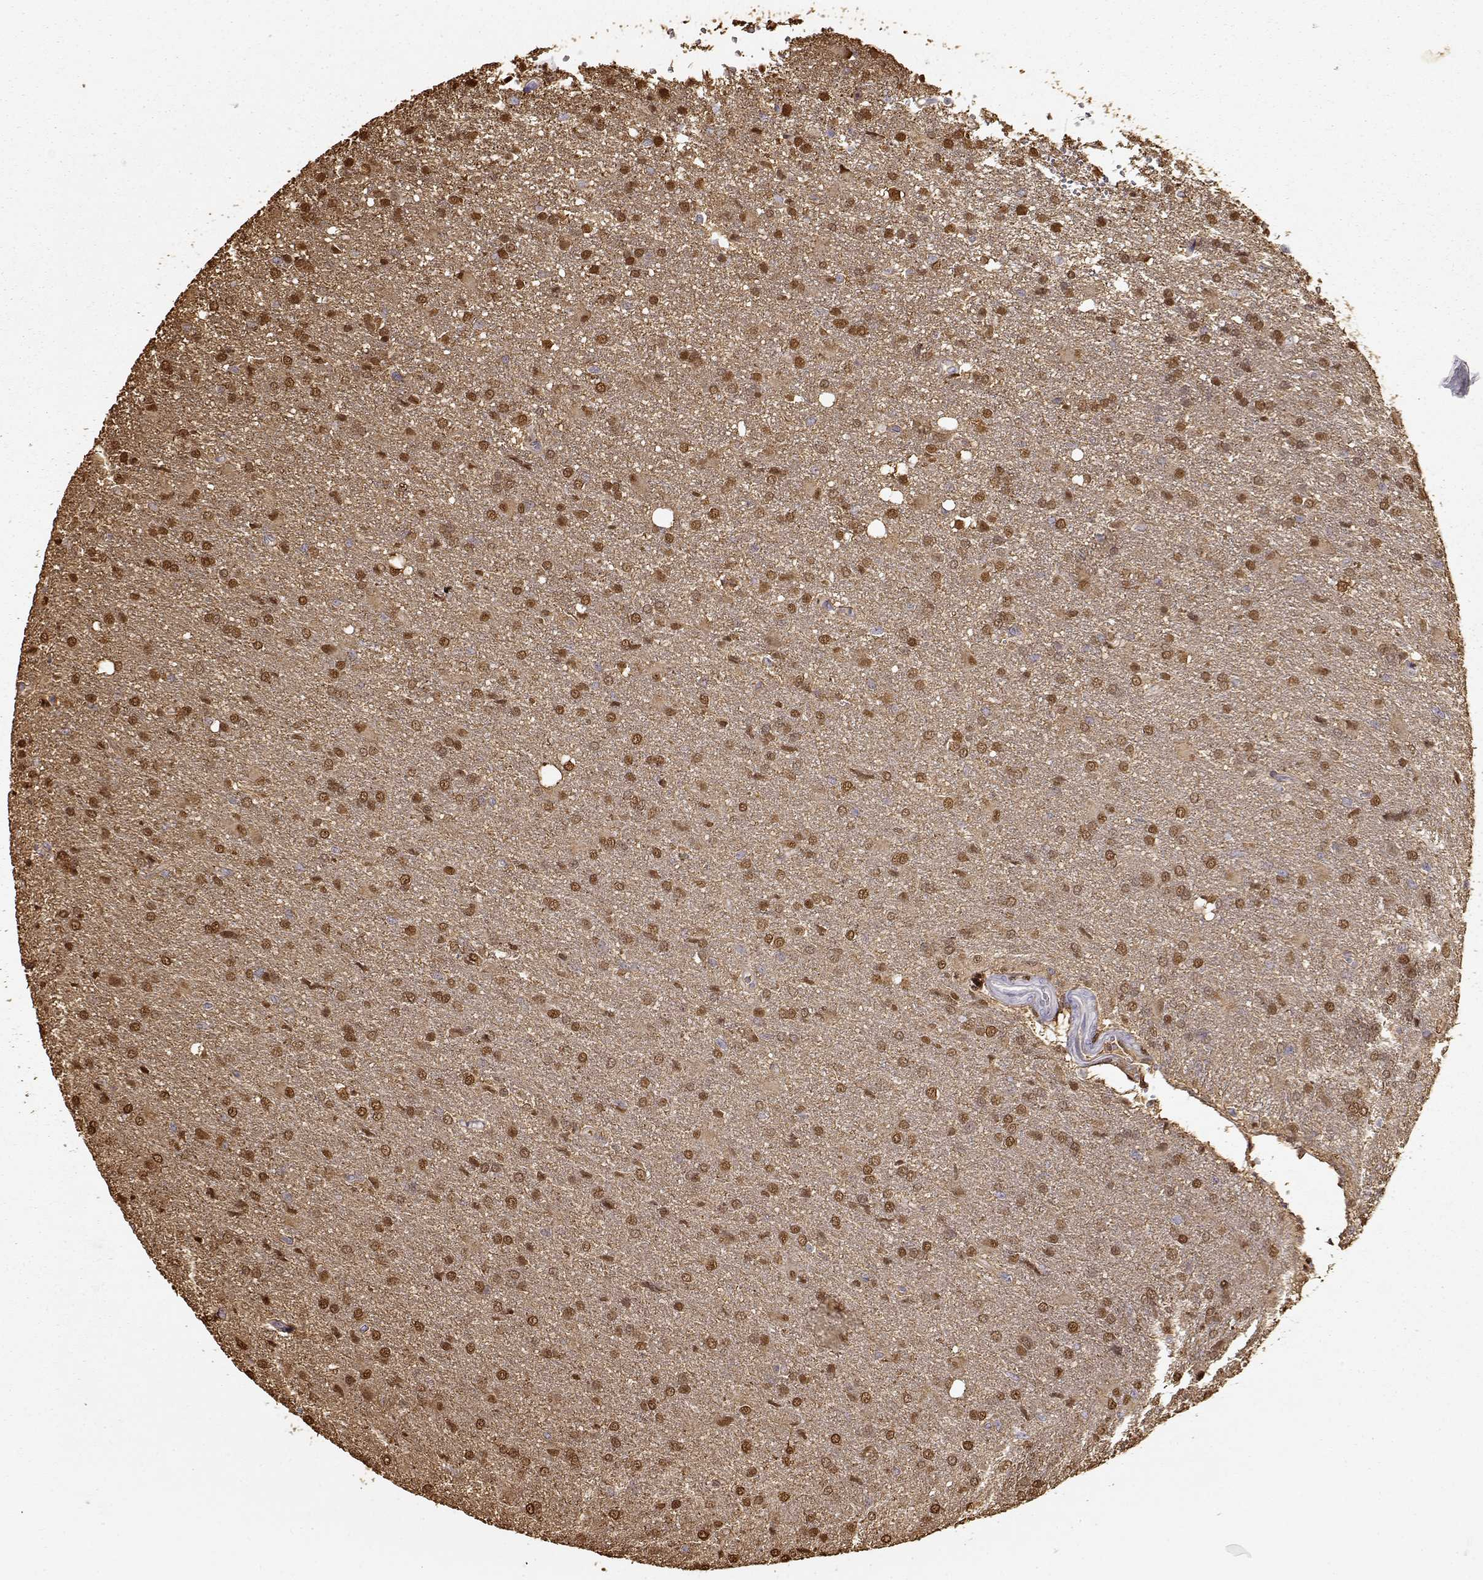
{"staining": {"intensity": "moderate", "quantity": ">75%", "location": "cytoplasmic/membranous,nuclear"}, "tissue": "glioma", "cell_type": "Tumor cells", "image_type": "cancer", "snomed": [{"axis": "morphology", "description": "Glioma, malignant, High grade"}, {"axis": "topography", "description": "Brain"}], "caption": "Immunohistochemistry (DAB (3,3'-diaminobenzidine)) staining of glioma exhibits moderate cytoplasmic/membranous and nuclear protein expression in about >75% of tumor cells. The staining is performed using DAB brown chromogen to label protein expression. The nuclei are counter-stained blue using hematoxylin.", "gene": "S100B", "patient": {"sex": "male", "age": 68}}